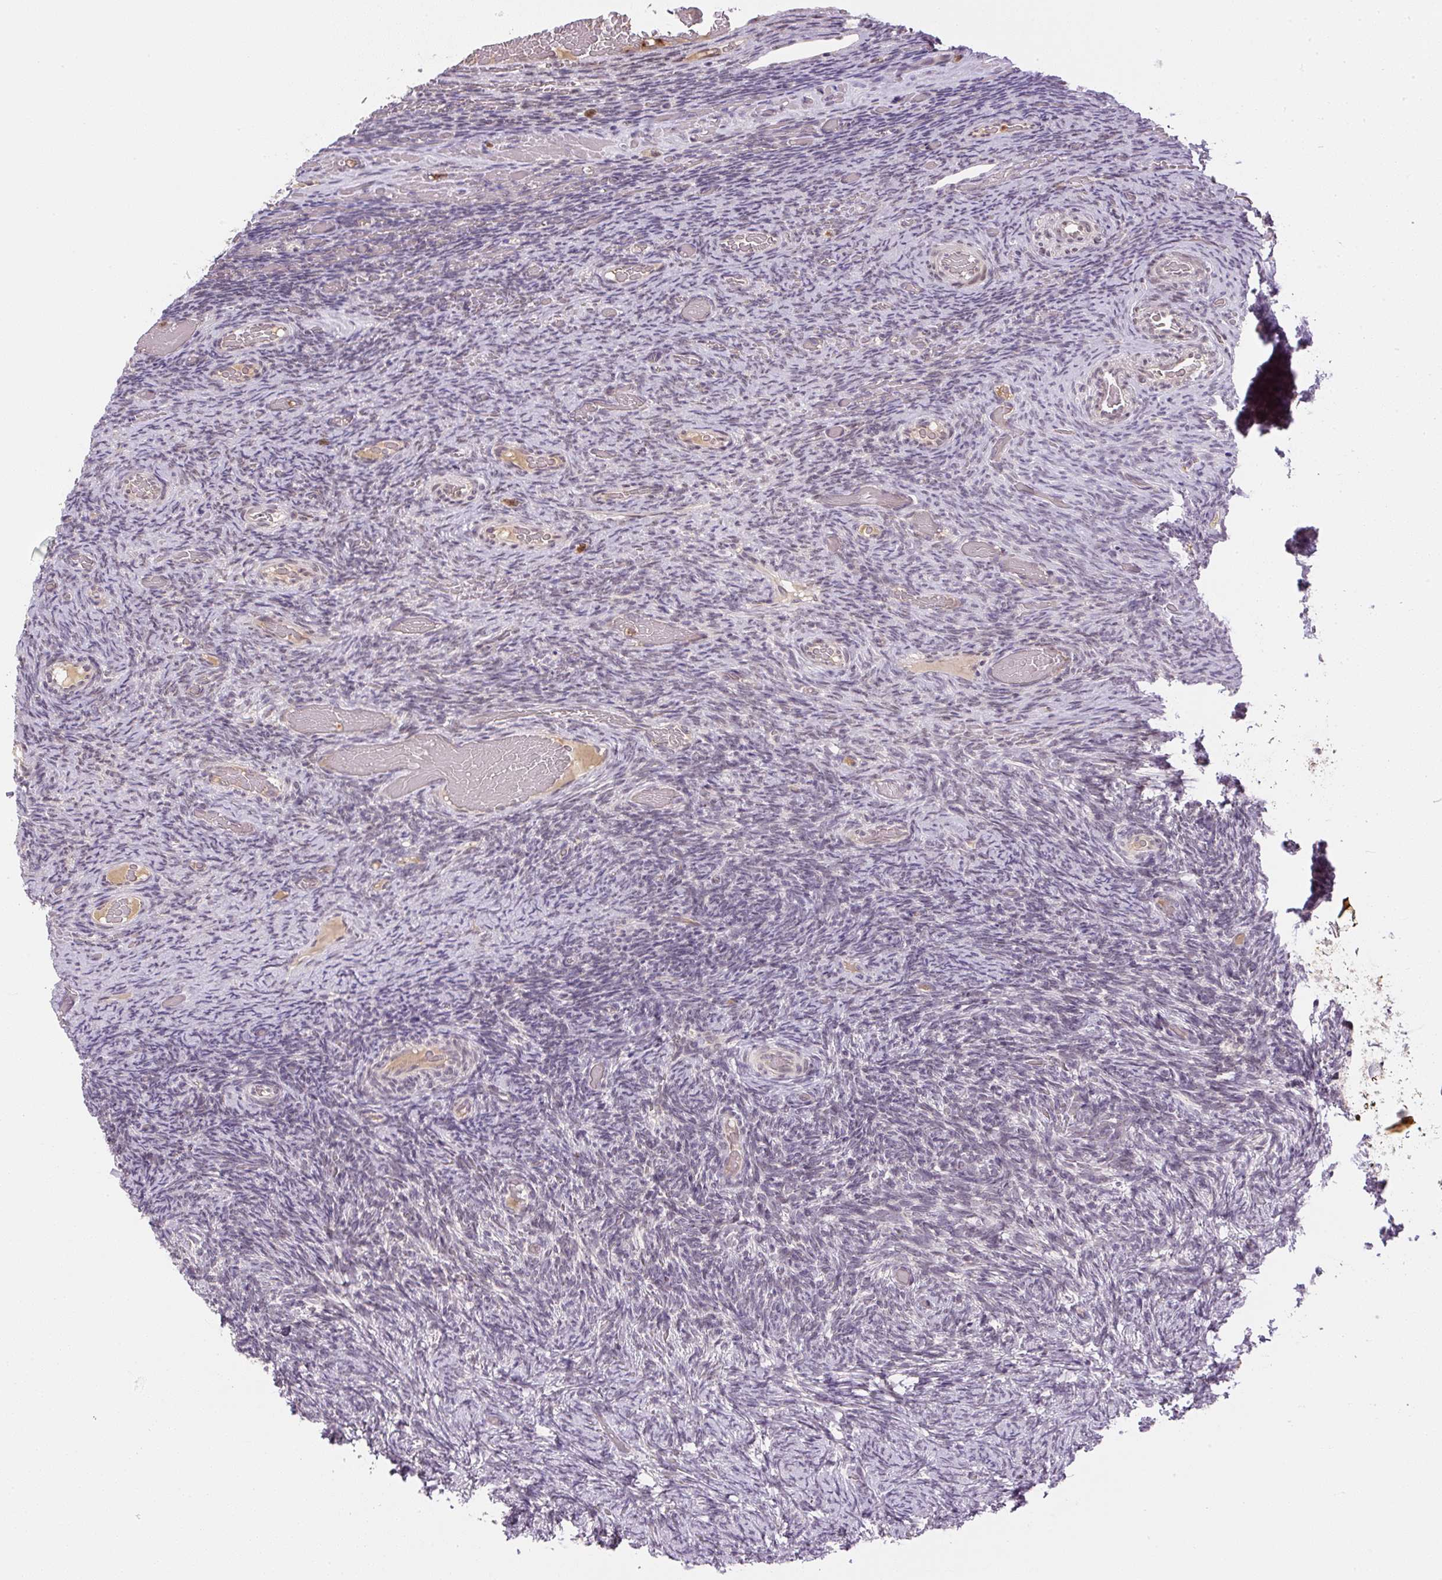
{"staining": {"intensity": "negative", "quantity": "none", "location": "none"}, "tissue": "ovary", "cell_type": "Ovarian stroma cells", "image_type": "normal", "snomed": [{"axis": "morphology", "description": "Normal tissue, NOS"}, {"axis": "topography", "description": "Ovary"}], "caption": "Ovarian stroma cells show no significant protein positivity in normal ovary. (Brightfield microscopy of DAB (3,3'-diaminobenzidine) immunohistochemistry at high magnification).", "gene": "SGF29", "patient": {"sex": "female", "age": 34}}